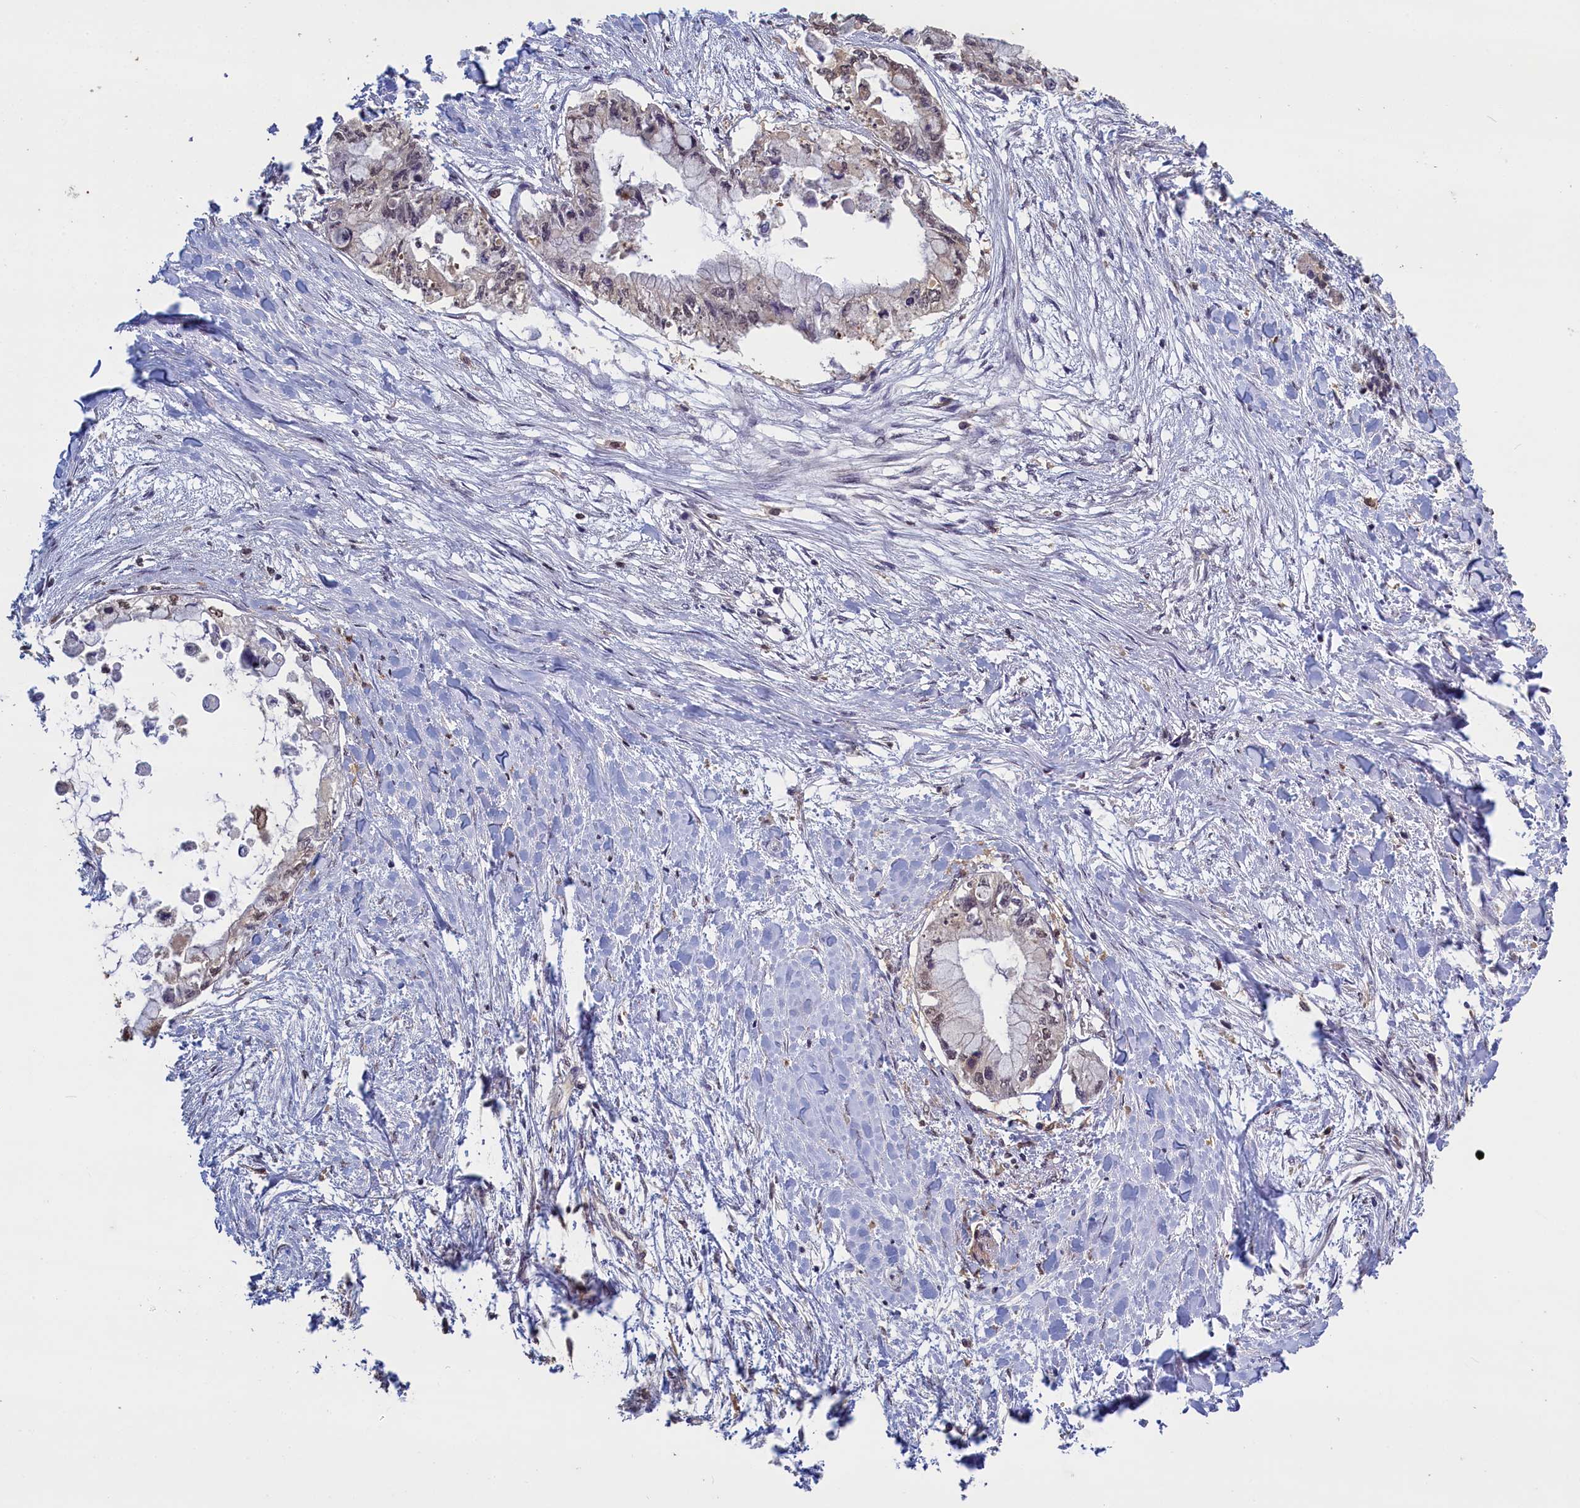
{"staining": {"intensity": "weak", "quantity": "<25%", "location": "cytoplasmic/membranous,nuclear"}, "tissue": "pancreatic cancer", "cell_type": "Tumor cells", "image_type": "cancer", "snomed": [{"axis": "morphology", "description": "Adenocarcinoma, NOS"}, {"axis": "topography", "description": "Pancreas"}], "caption": "Immunohistochemistry (IHC) photomicrograph of human pancreatic cancer (adenocarcinoma) stained for a protein (brown), which demonstrates no positivity in tumor cells. (DAB immunohistochemistry (IHC) with hematoxylin counter stain).", "gene": "UCHL3", "patient": {"sex": "male", "age": 48}}